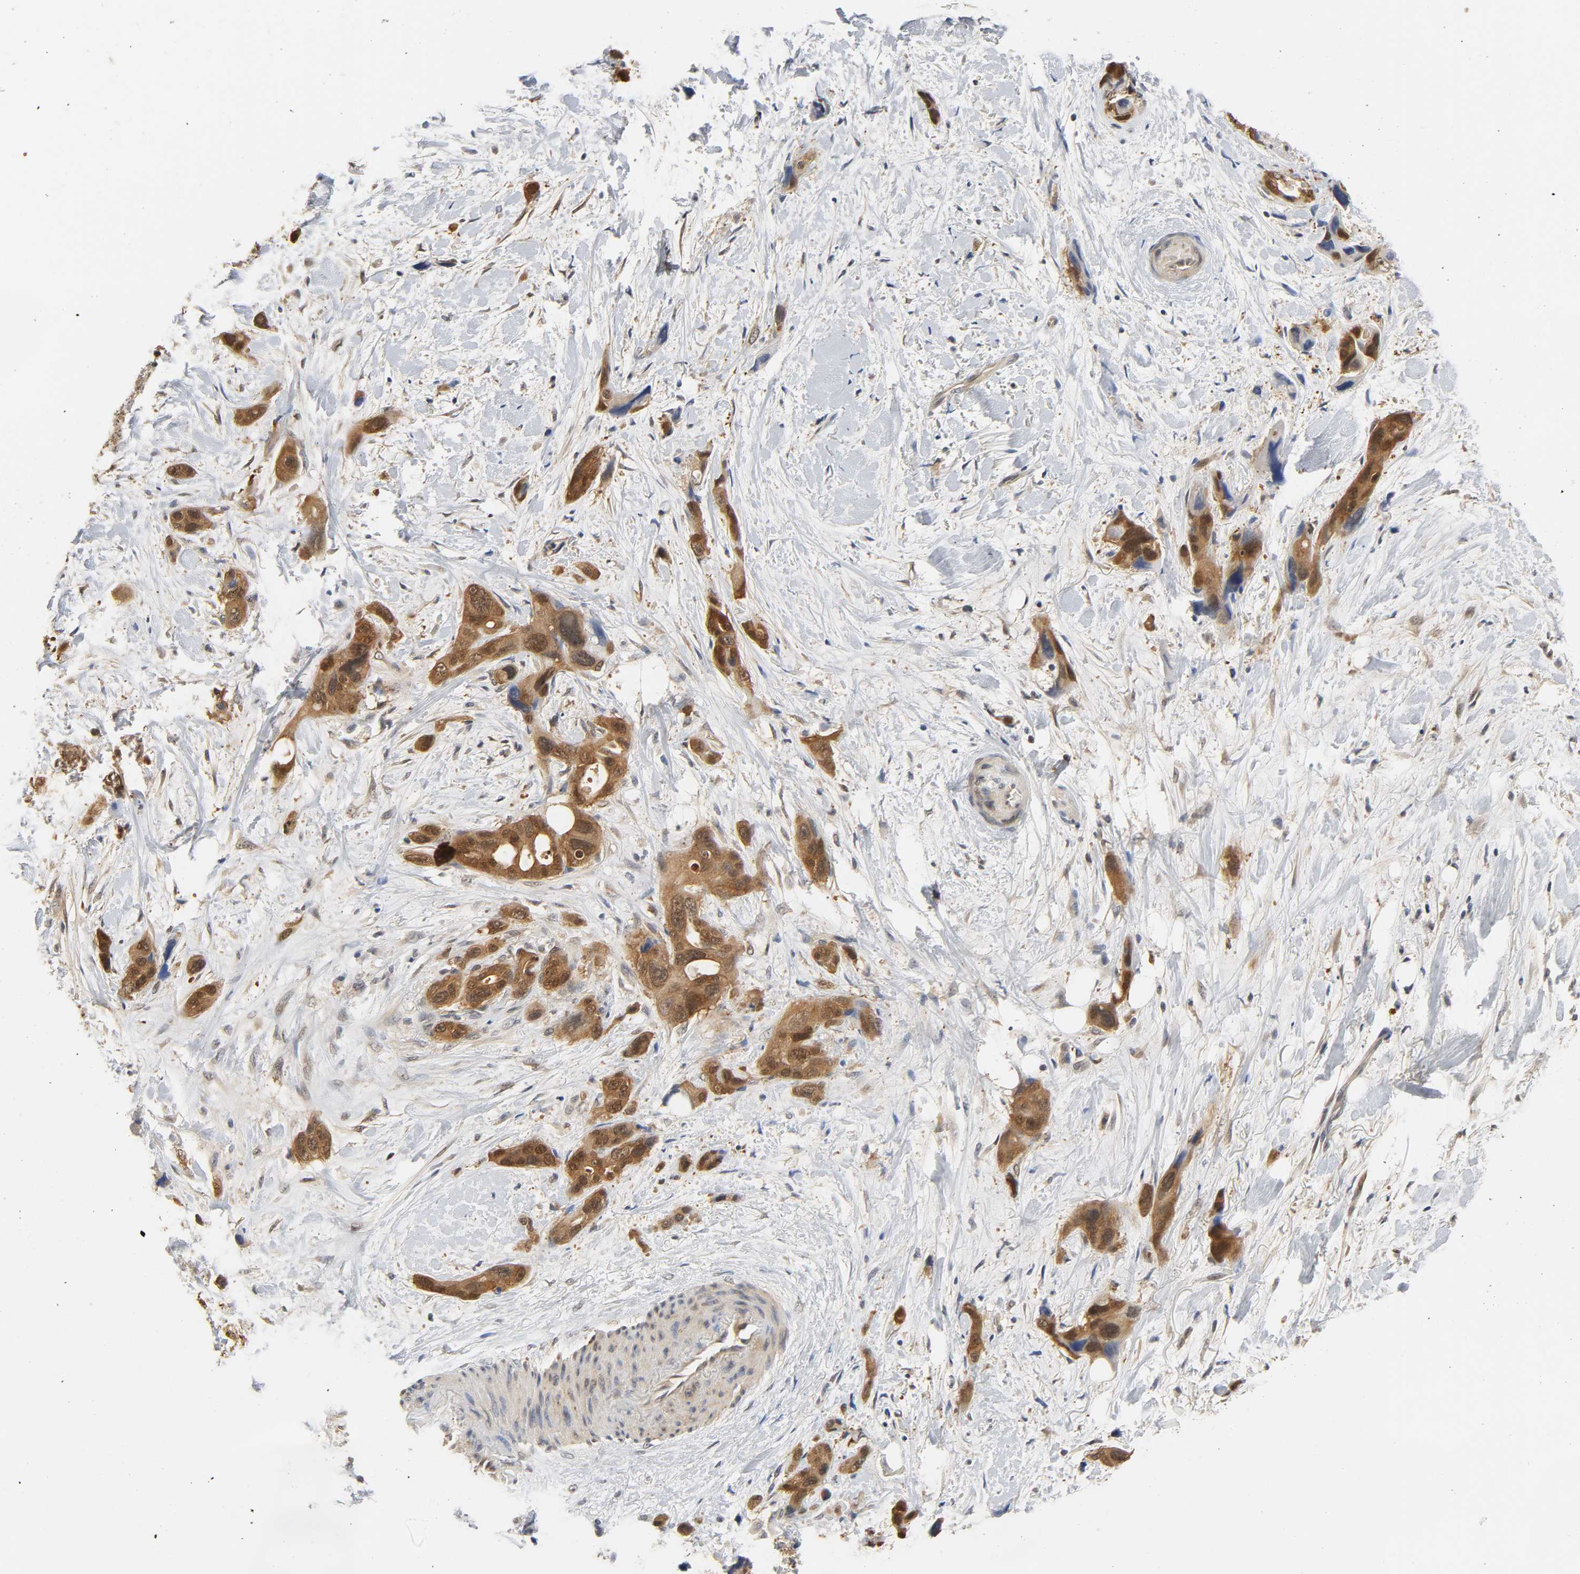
{"staining": {"intensity": "strong", "quantity": ">75%", "location": "cytoplasmic/membranous,nuclear"}, "tissue": "pancreatic cancer", "cell_type": "Tumor cells", "image_type": "cancer", "snomed": [{"axis": "morphology", "description": "Adenocarcinoma, NOS"}, {"axis": "topography", "description": "Pancreas"}], "caption": "Strong cytoplasmic/membranous and nuclear staining for a protein is appreciated in about >75% of tumor cells of pancreatic cancer using immunohistochemistry (IHC).", "gene": "MIF", "patient": {"sex": "male", "age": 46}}